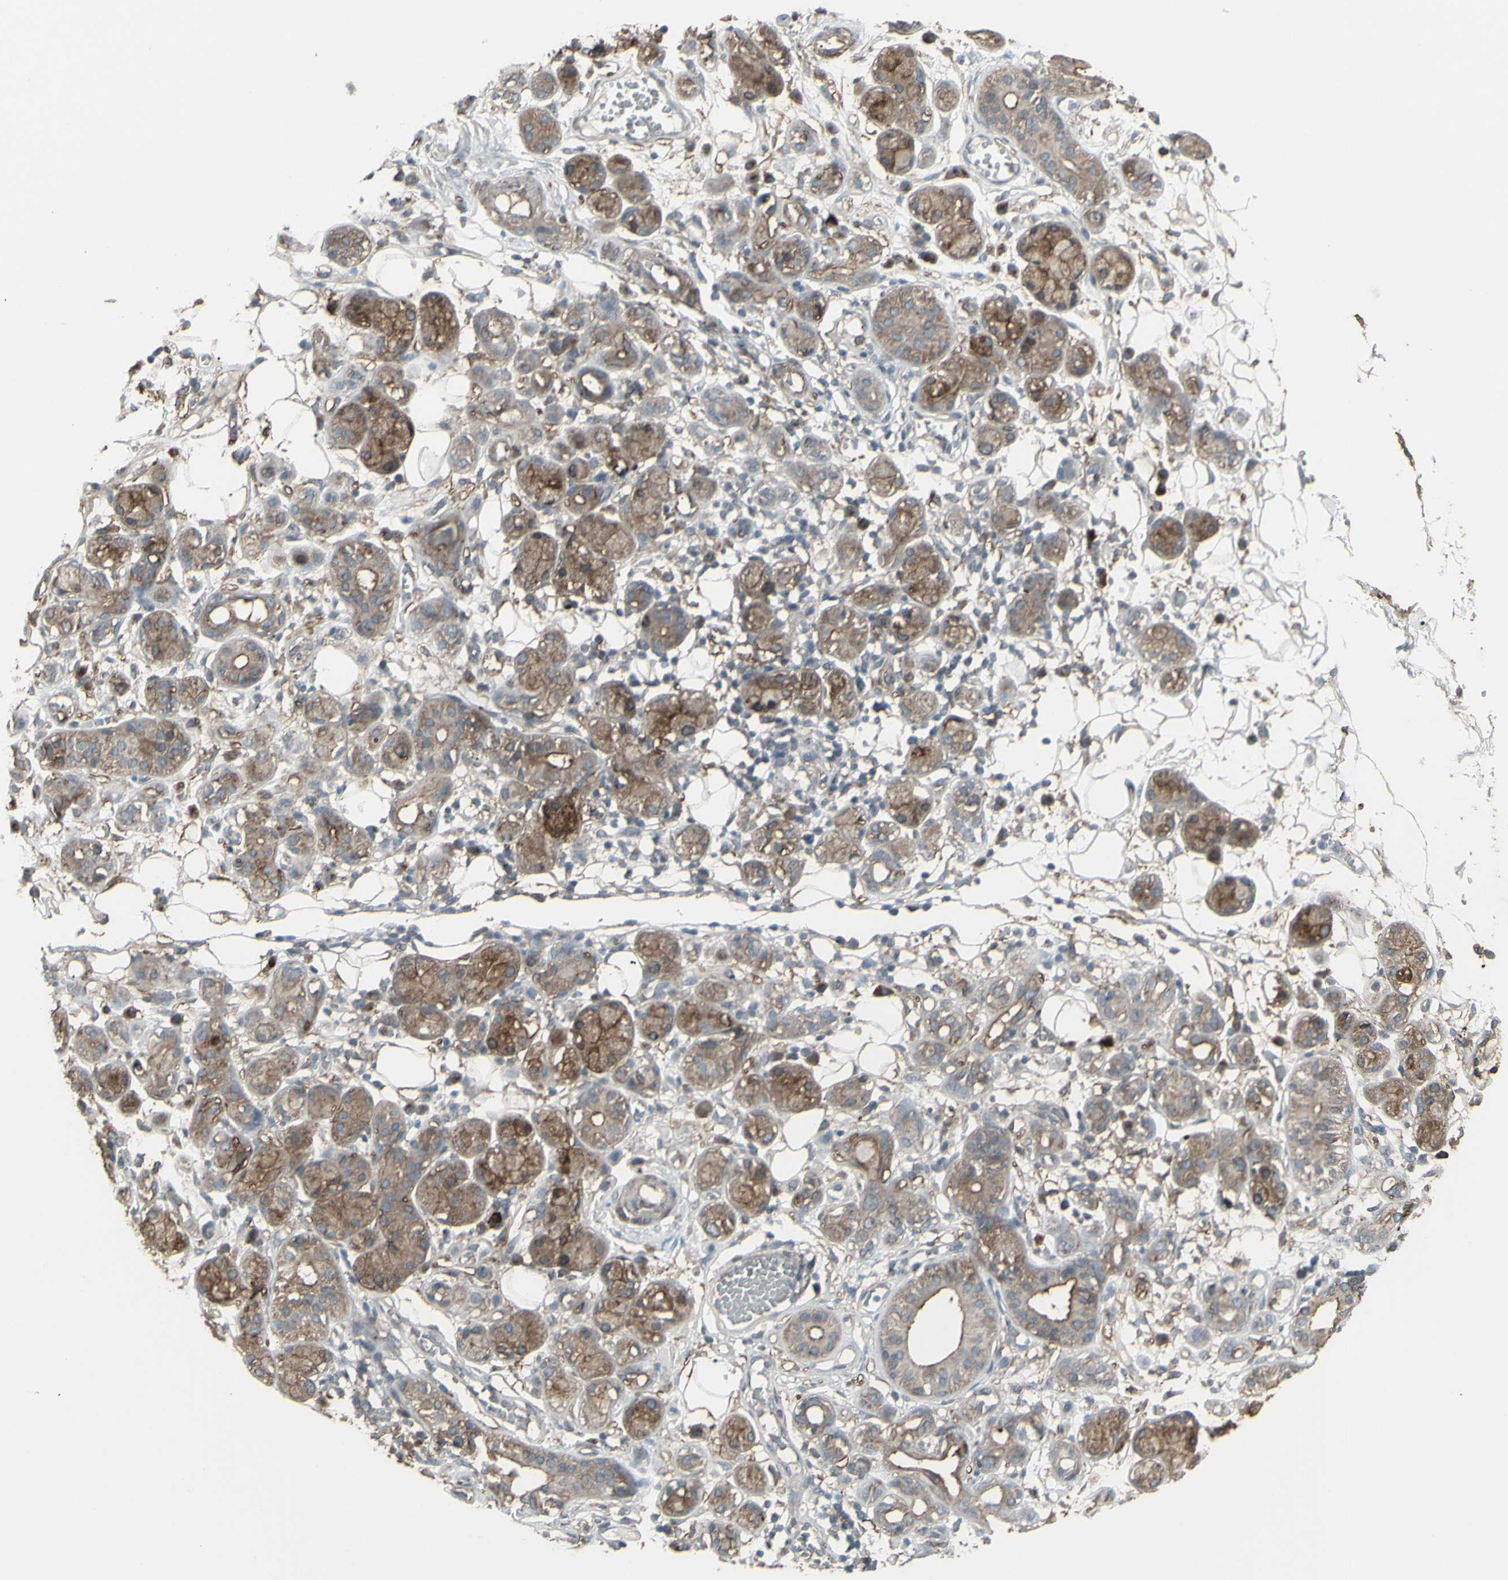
{"staining": {"intensity": "moderate", "quantity": ">75%", "location": "cytoplasmic/membranous"}, "tissue": "adipose tissue", "cell_type": "Adipocytes", "image_type": "normal", "snomed": [{"axis": "morphology", "description": "Normal tissue, NOS"}, {"axis": "morphology", "description": "Inflammation, NOS"}, {"axis": "topography", "description": "Vascular tissue"}, {"axis": "topography", "description": "Salivary gland"}], "caption": "IHC of unremarkable adipose tissue demonstrates medium levels of moderate cytoplasmic/membranous expression in about >75% of adipocytes. (Stains: DAB (3,3'-diaminobenzidine) in brown, nuclei in blue, Microscopy: brightfield microscopy at high magnification).", "gene": "SMO", "patient": {"sex": "female", "age": 75}}